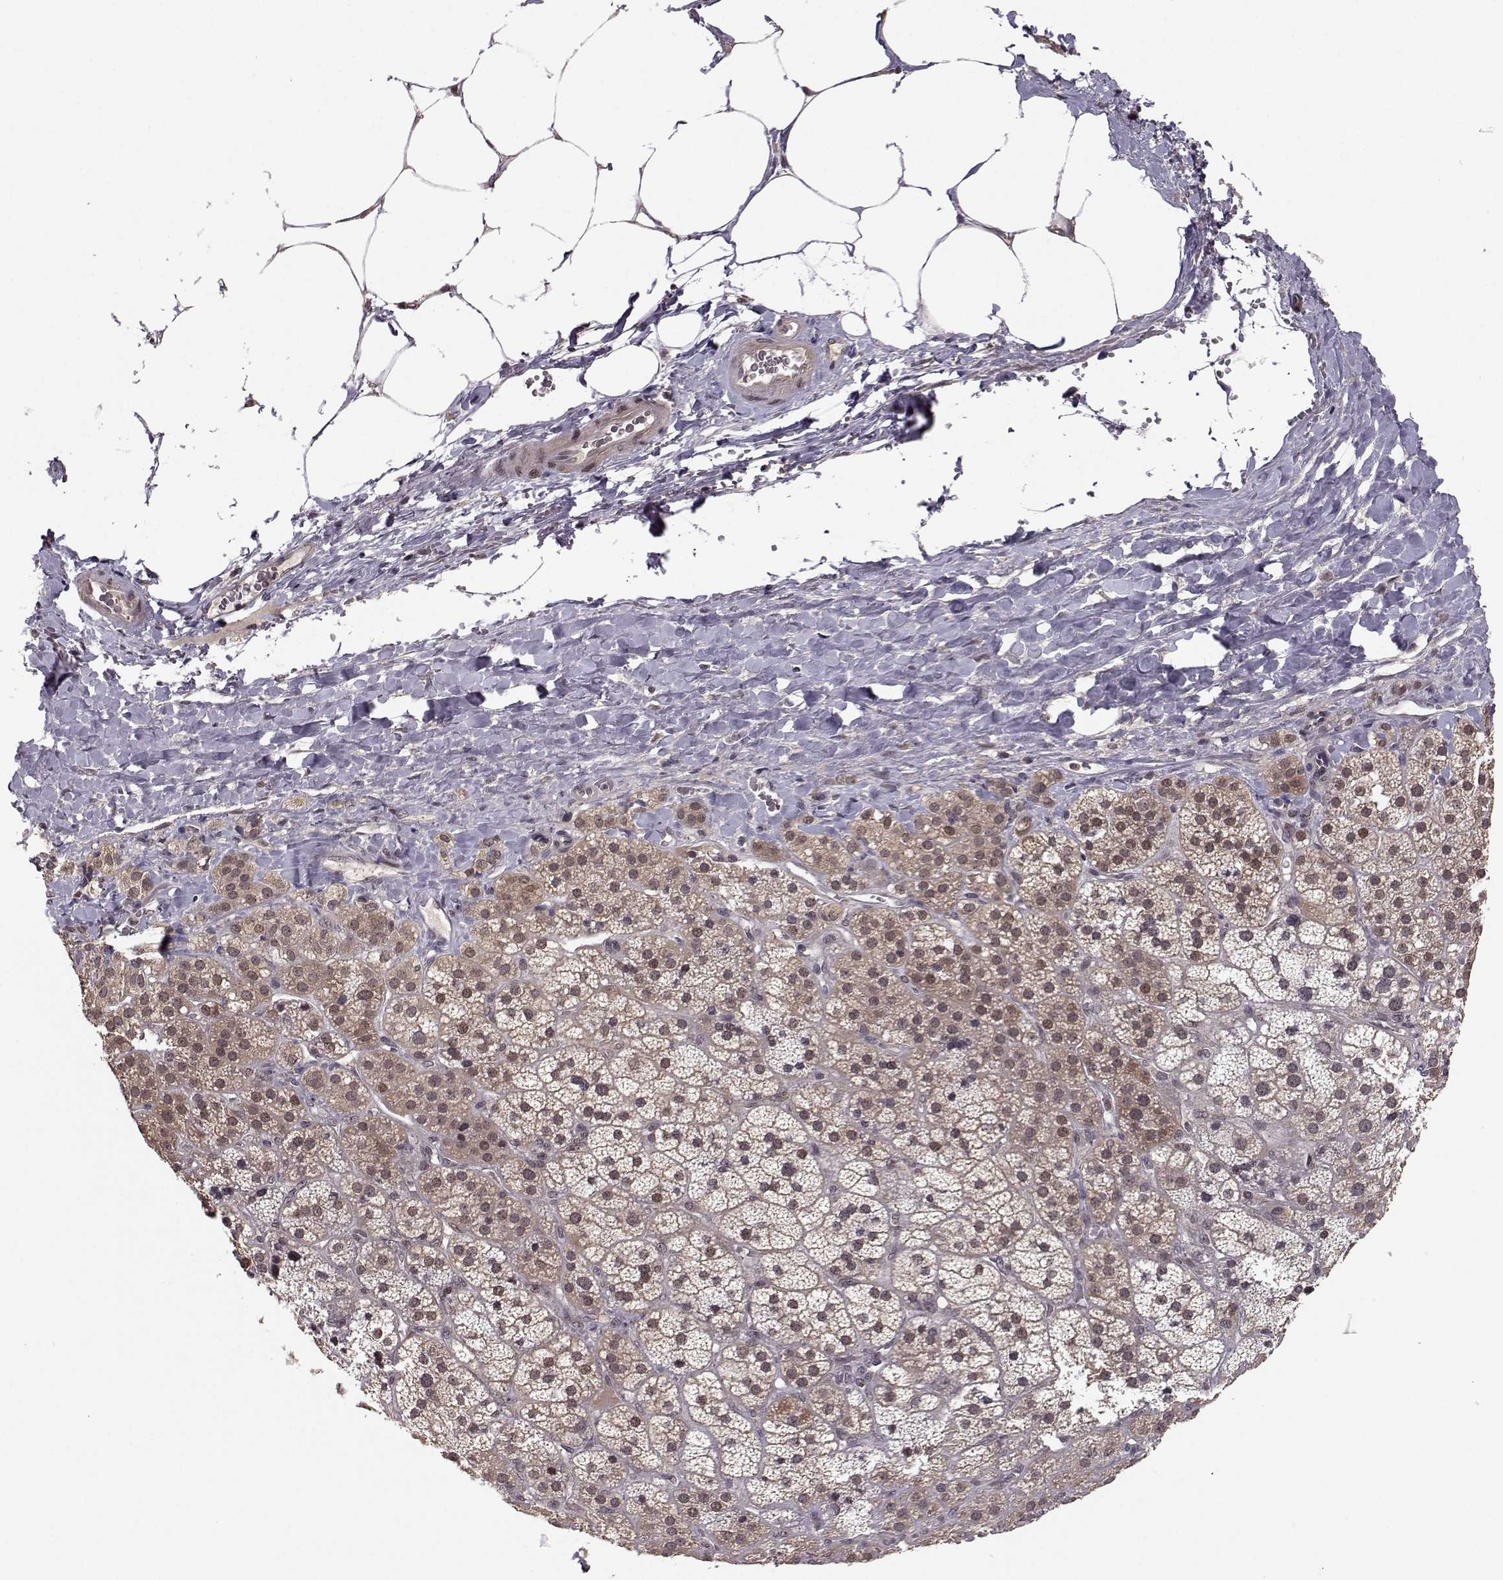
{"staining": {"intensity": "weak", "quantity": "25%-75%", "location": "cytoplasmic/membranous,nuclear"}, "tissue": "adrenal gland", "cell_type": "Glandular cells", "image_type": "normal", "snomed": [{"axis": "morphology", "description": "Normal tissue, NOS"}, {"axis": "topography", "description": "Adrenal gland"}], "caption": "This is a photomicrograph of IHC staining of unremarkable adrenal gland, which shows weak staining in the cytoplasmic/membranous,nuclear of glandular cells.", "gene": "PLEKHG3", "patient": {"sex": "male", "age": 57}}